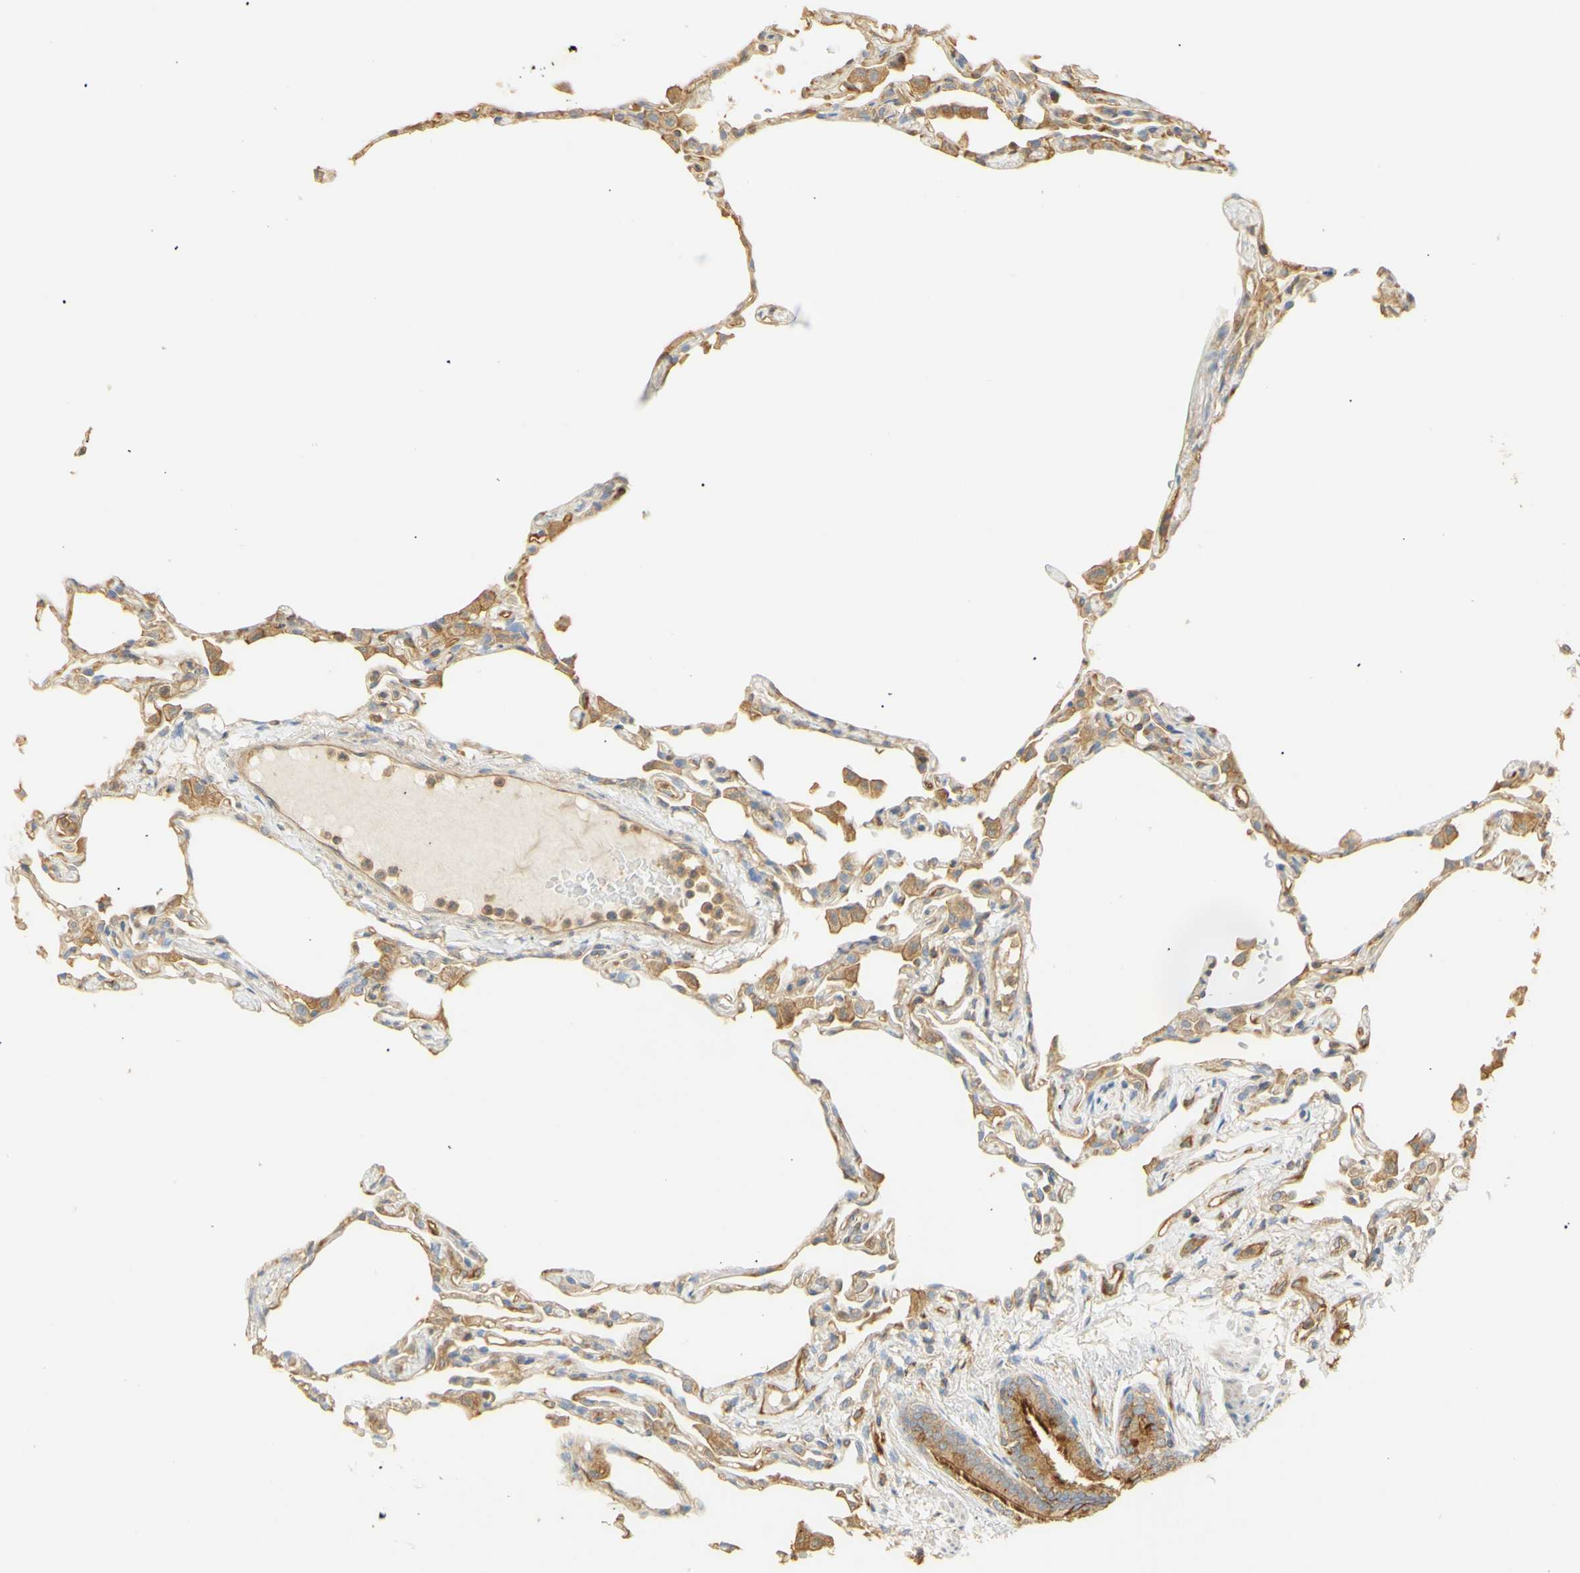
{"staining": {"intensity": "moderate", "quantity": "25%-75%", "location": "cytoplasmic/membranous"}, "tissue": "lung", "cell_type": "Alveolar cells", "image_type": "normal", "snomed": [{"axis": "morphology", "description": "Normal tissue, NOS"}, {"axis": "topography", "description": "Lung"}], "caption": "A histopathology image of human lung stained for a protein exhibits moderate cytoplasmic/membranous brown staining in alveolar cells. (Brightfield microscopy of DAB IHC at high magnification).", "gene": "KCNE4", "patient": {"sex": "female", "age": 49}}